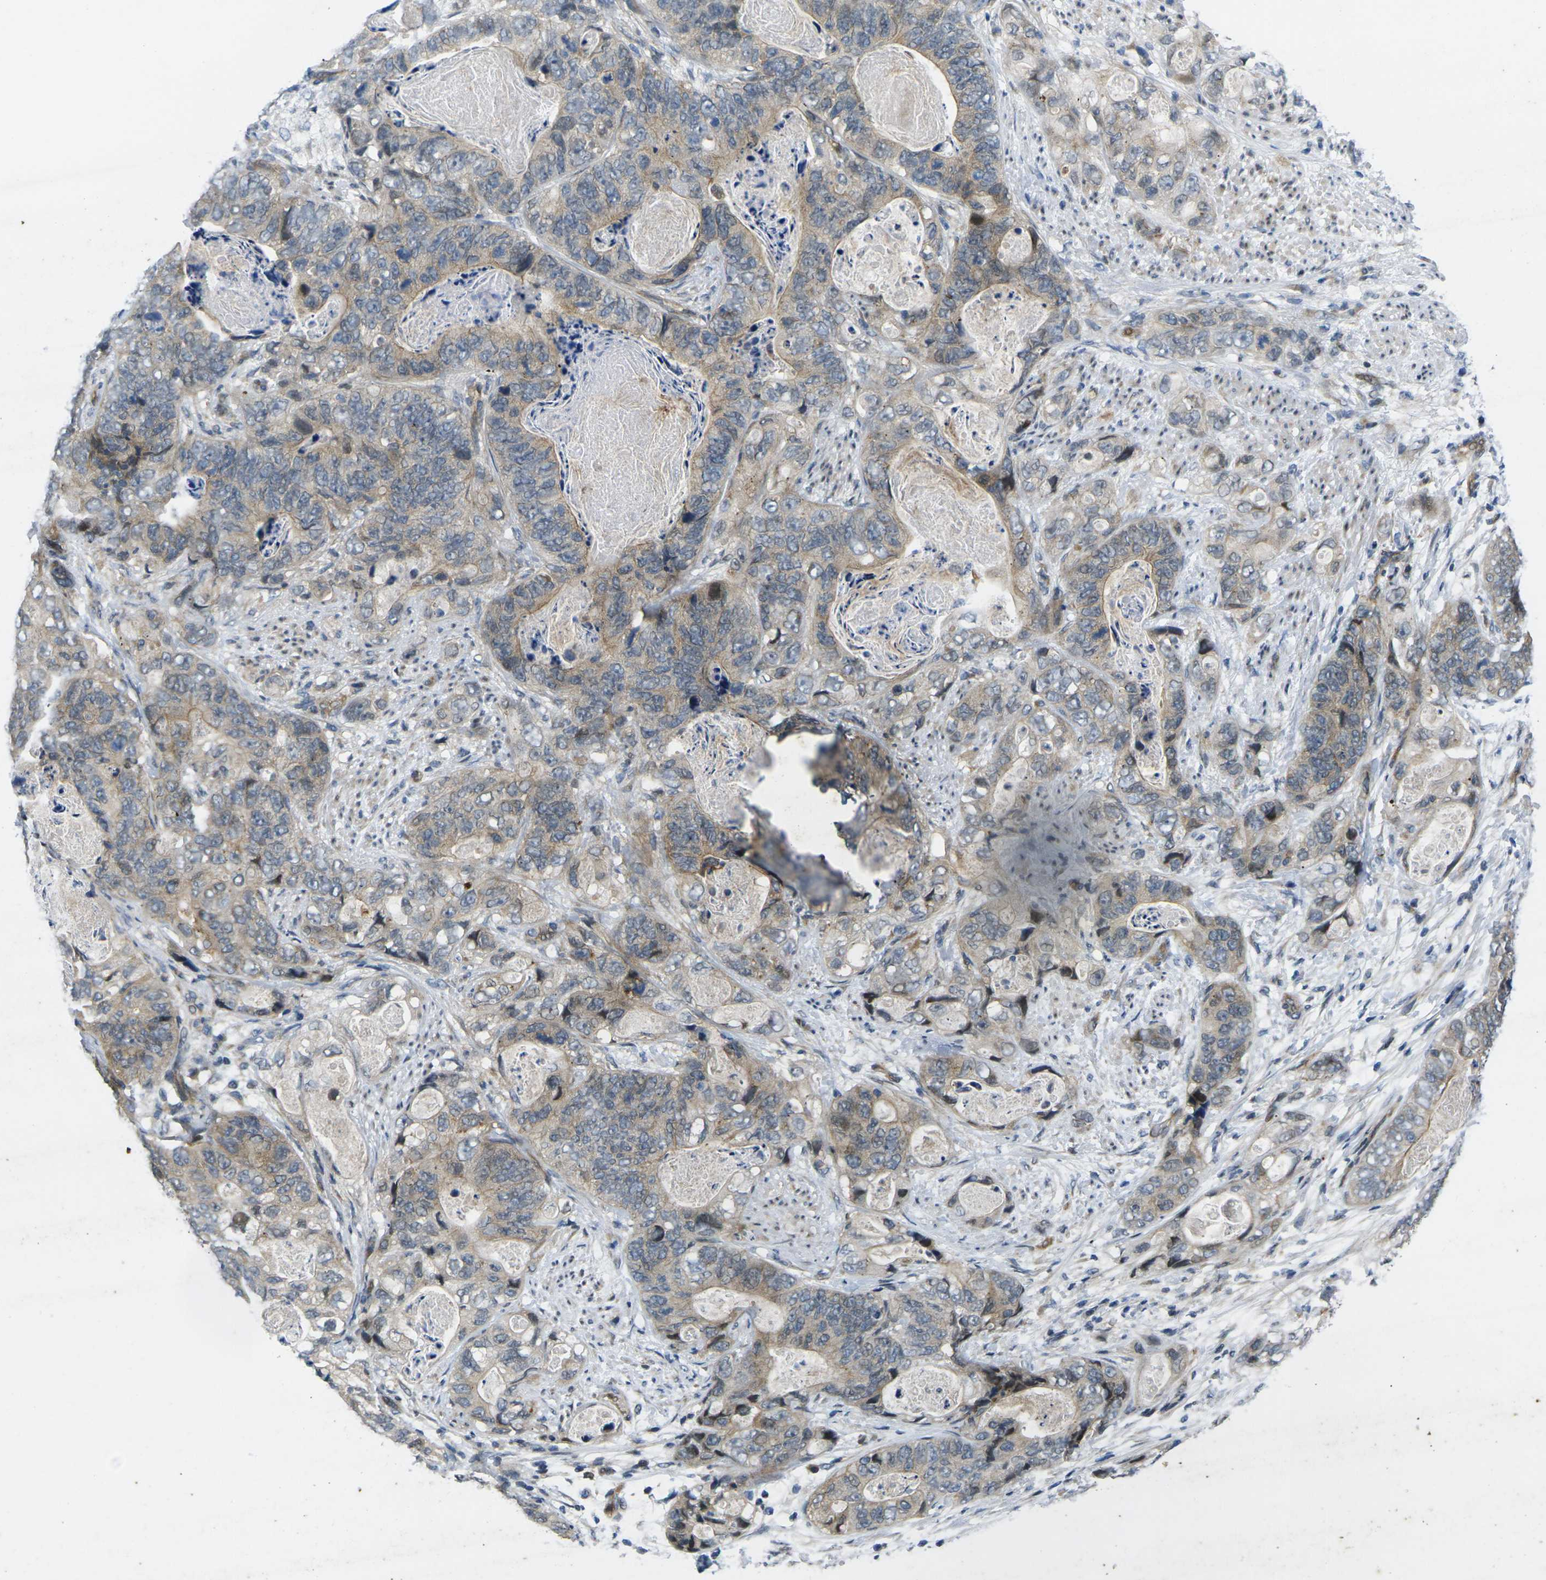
{"staining": {"intensity": "moderate", "quantity": ">75%", "location": "cytoplasmic/membranous"}, "tissue": "stomach cancer", "cell_type": "Tumor cells", "image_type": "cancer", "snomed": [{"axis": "morphology", "description": "Adenocarcinoma, NOS"}, {"axis": "topography", "description": "Stomach"}], "caption": "Immunohistochemical staining of human stomach cancer shows medium levels of moderate cytoplasmic/membranous protein expression in about >75% of tumor cells.", "gene": "ROBO2", "patient": {"sex": "female", "age": 89}}